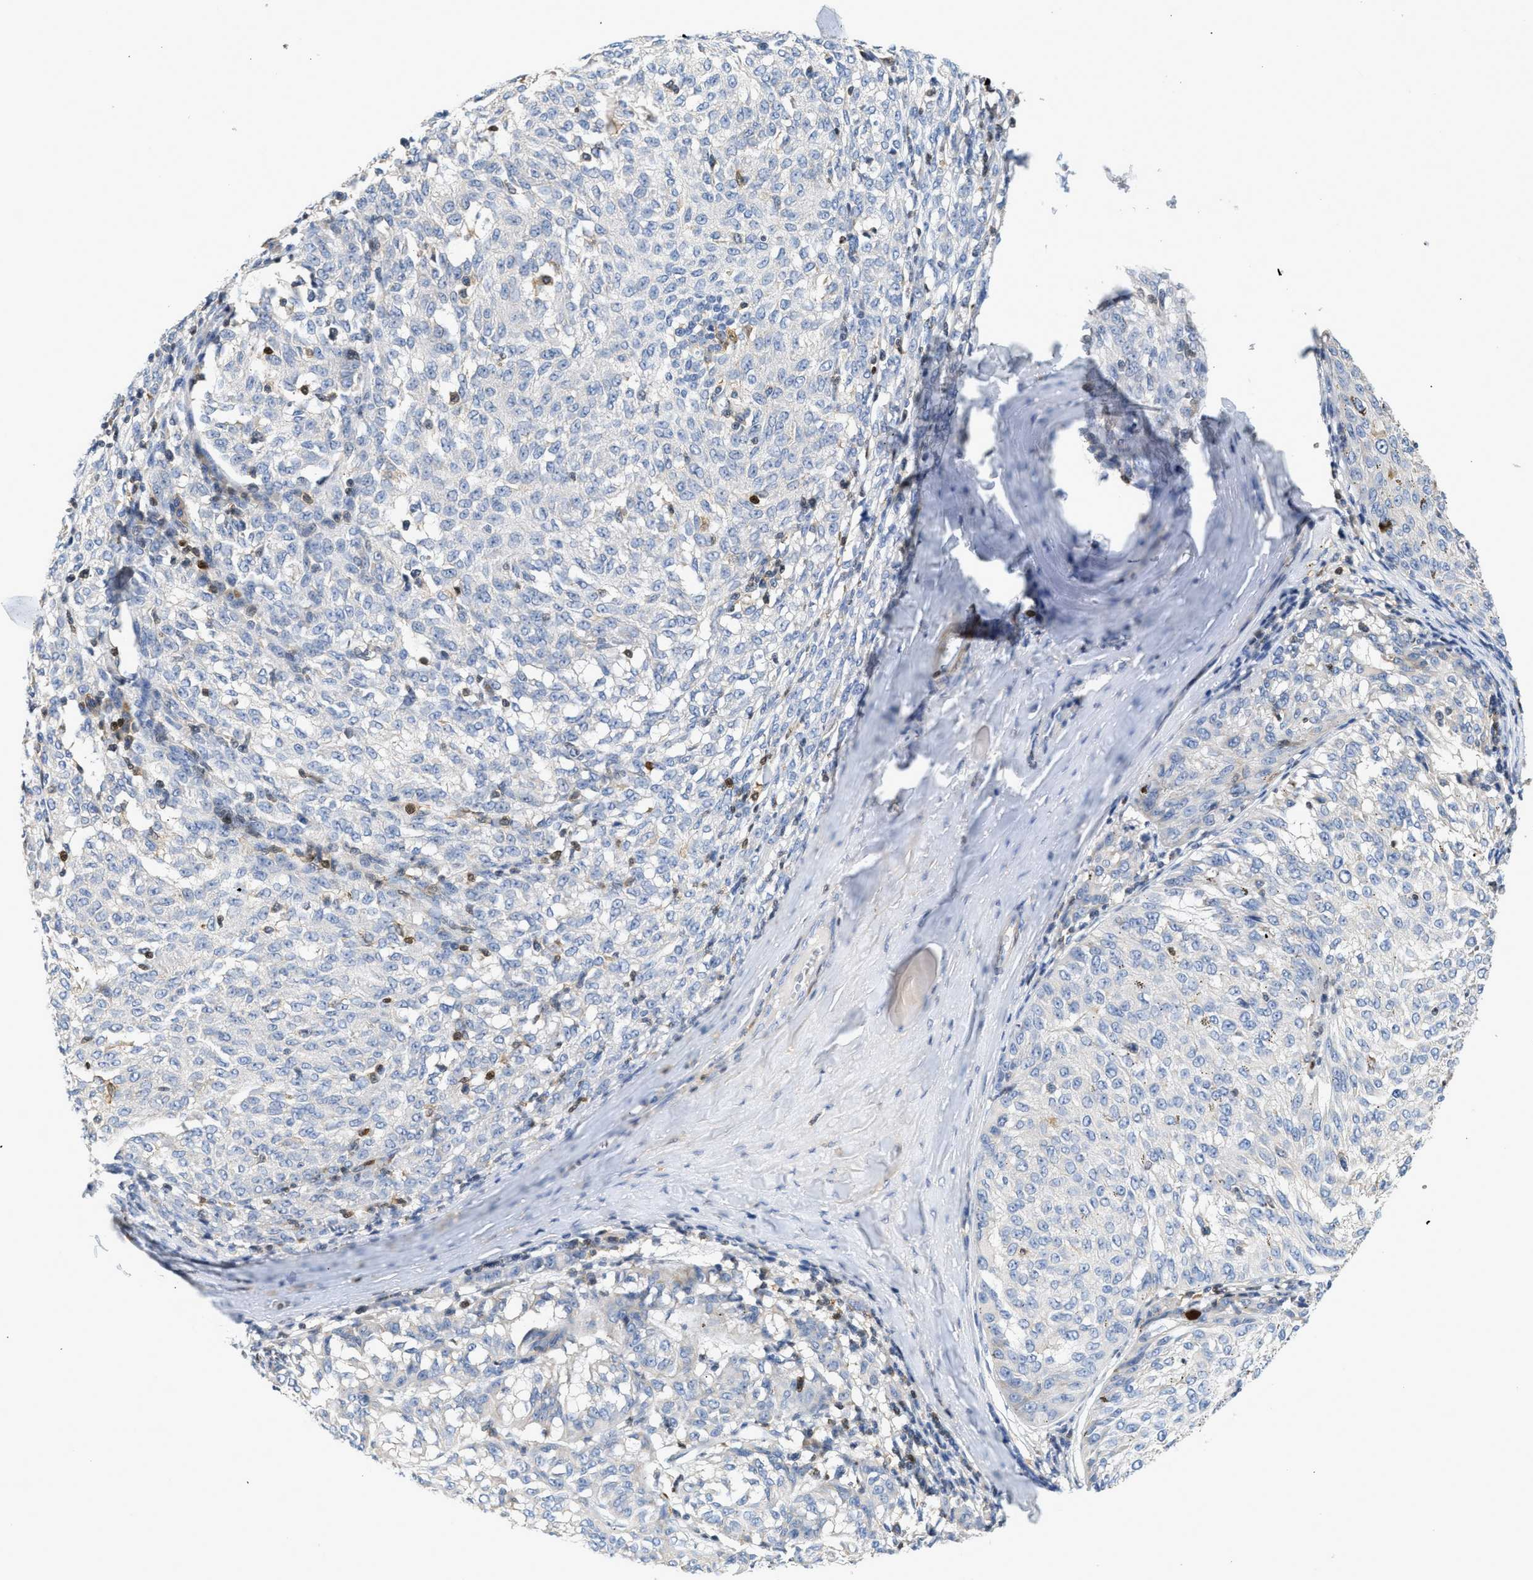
{"staining": {"intensity": "negative", "quantity": "none", "location": "none"}, "tissue": "melanoma", "cell_type": "Tumor cells", "image_type": "cancer", "snomed": [{"axis": "morphology", "description": "Malignant melanoma, NOS"}, {"axis": "topography", "description": "Skin"}], "caption": "Human malignant melanoma stained for a protein using IHC reveals no staining in tumor cells.", "gene": "SLIT2", "patient": {"sex": "female", "age": 72}}